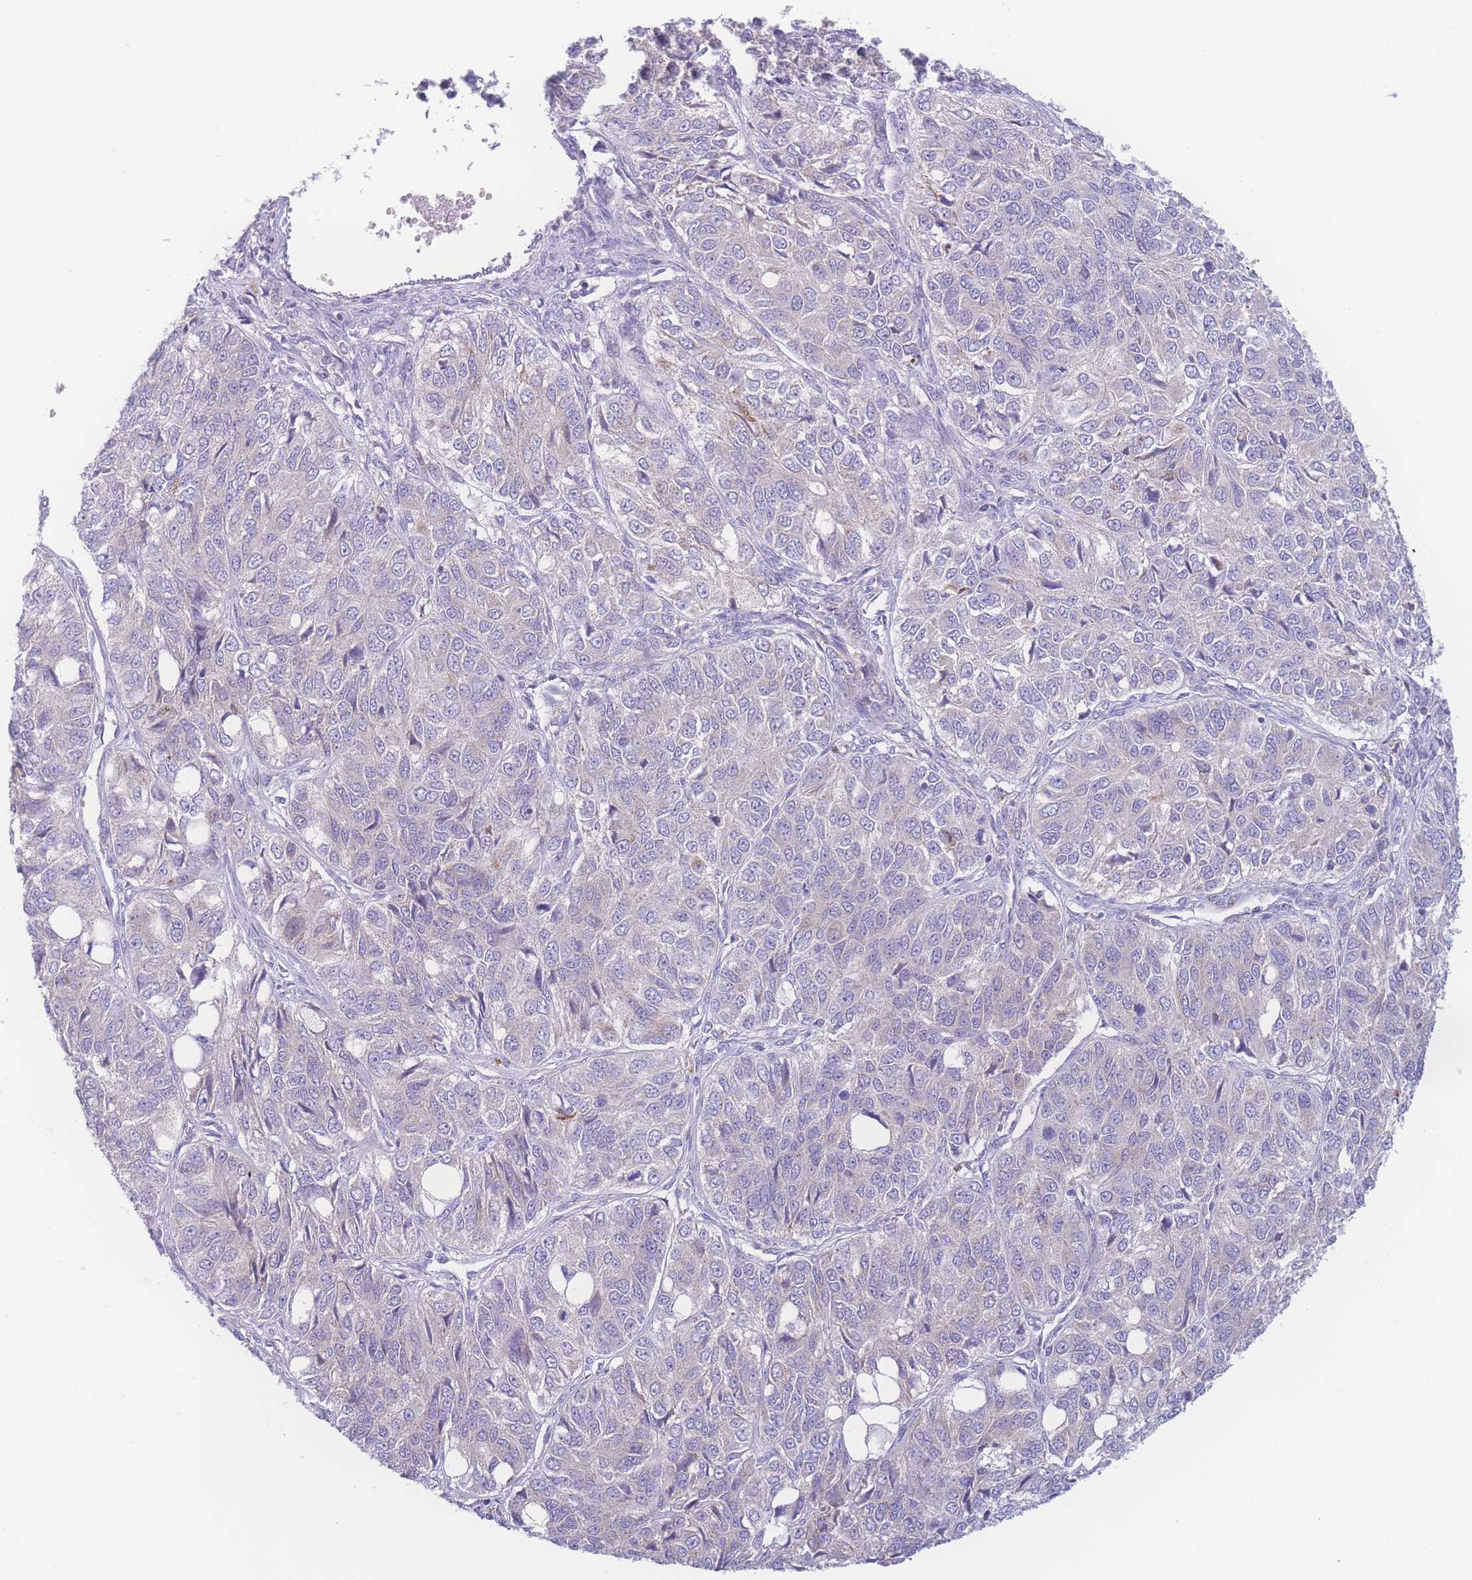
{"staining": {"intensity": "negative", "quantity": "none", "location": "none"}, "tissue": "ovarian cancer", "cell_type": "Tumor cells", "image_type": "cancer", "snomed": [{"axis": "morphology", "description": "Carcinoma, endometroid"}, {"axis": "topography", "description": "Ovary"}], "caption": "Tumor cells are negative for protein expression in human ovarian endometroid carcinoma.", "gene": "NBEAL1", "patient": {"sex": "female", "age": 51}}